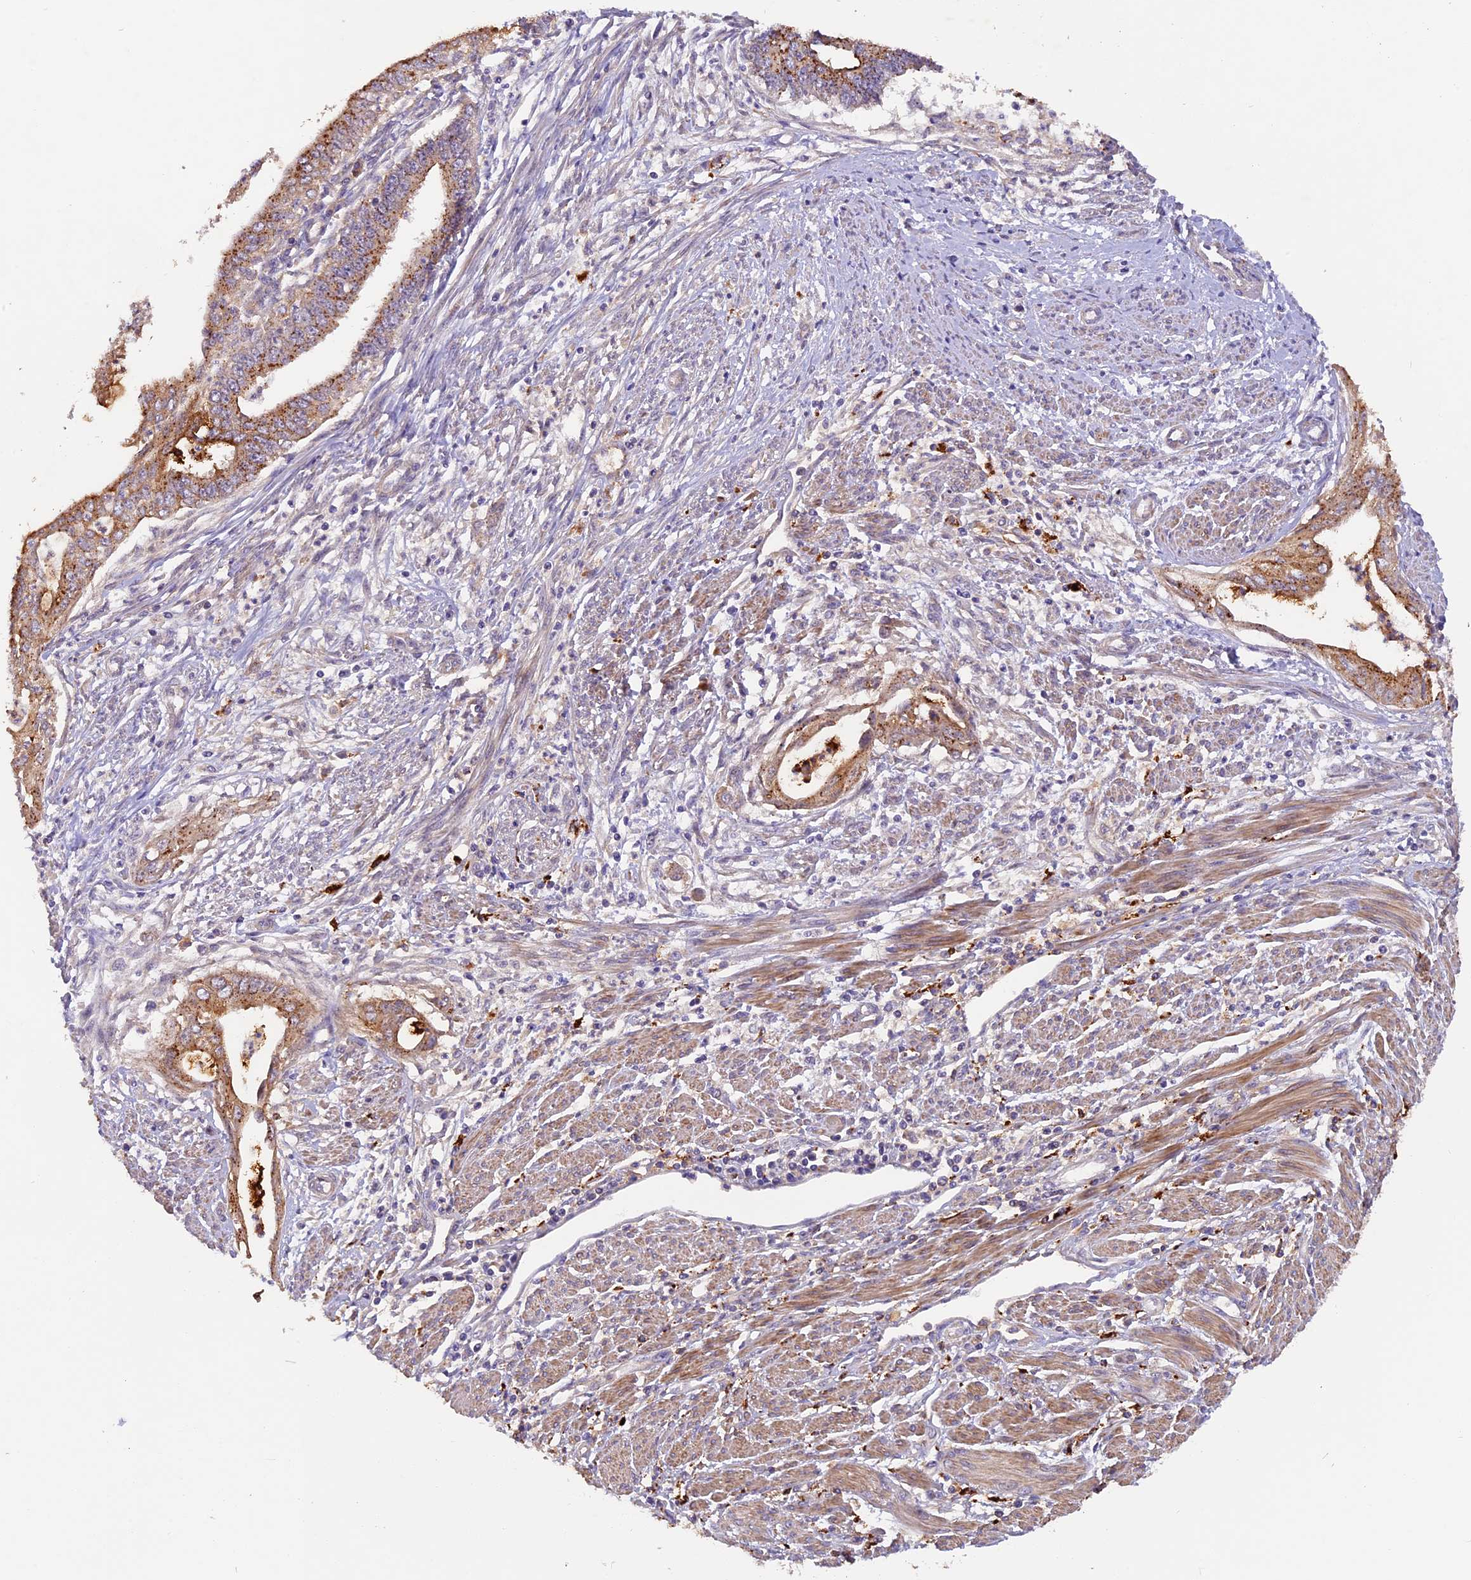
{"staining": {"intensity": "moderate", "quantity": "25%-75%", "location": "cytoplasmic/membranous"}, "tissue": "endometrial cancer", "cell_type": "Tumor cells", "image_type": "cancer", "snomed": [{"axis": "morphology", "description": "Adenocarcinoma, NOS"}, {"axis": "topography", "description": "Endometrium"}], "caption": "Approximately 25%-75% of tumor cells in human endometrial cancer (adenocarcinoma) show moderate cytoplasmic/membranous protein staining as visualized by brown immunohistochemical staining.", "gene": "COPE", "patient": {"sex": "female", "age": 73}}